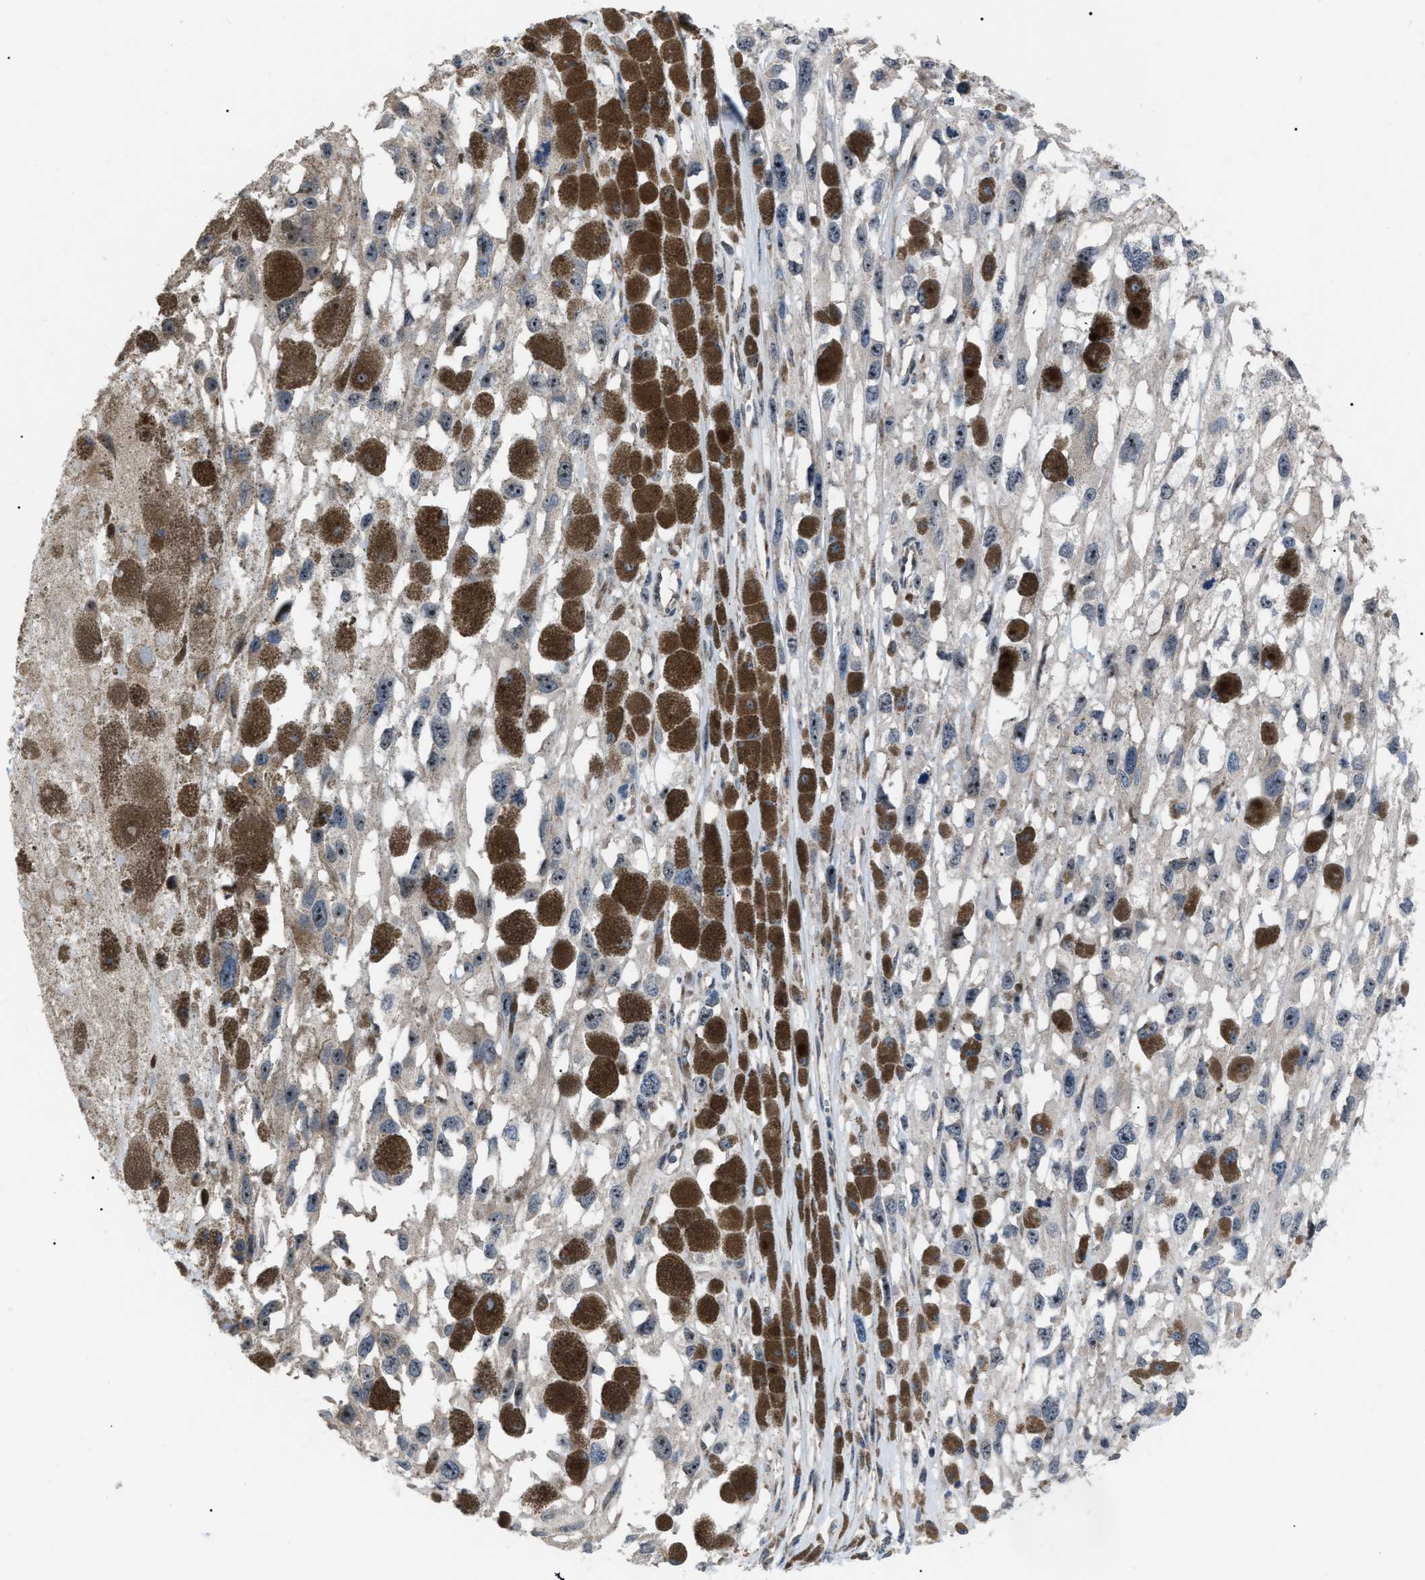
{"staining": {"intensity": "negative", "quantity": "none", "location": "none"}, "tissue": "melanoma", "cell_type": "Tumor cells", "image_type": "cancer", "snomed": [{"axis": "morphology", "description": "Malignant melanoma, Metastatic site"}, {"axis": "topography", "description": "Lymph node"}], "caption": "A high-resolution histopathology image shows IHC staining of malignant melanoma (metastatic site), which shows no significant positivity in tumor cells.", "gene": "AGO2", "patient": {"sex": "male", "age": 59}}